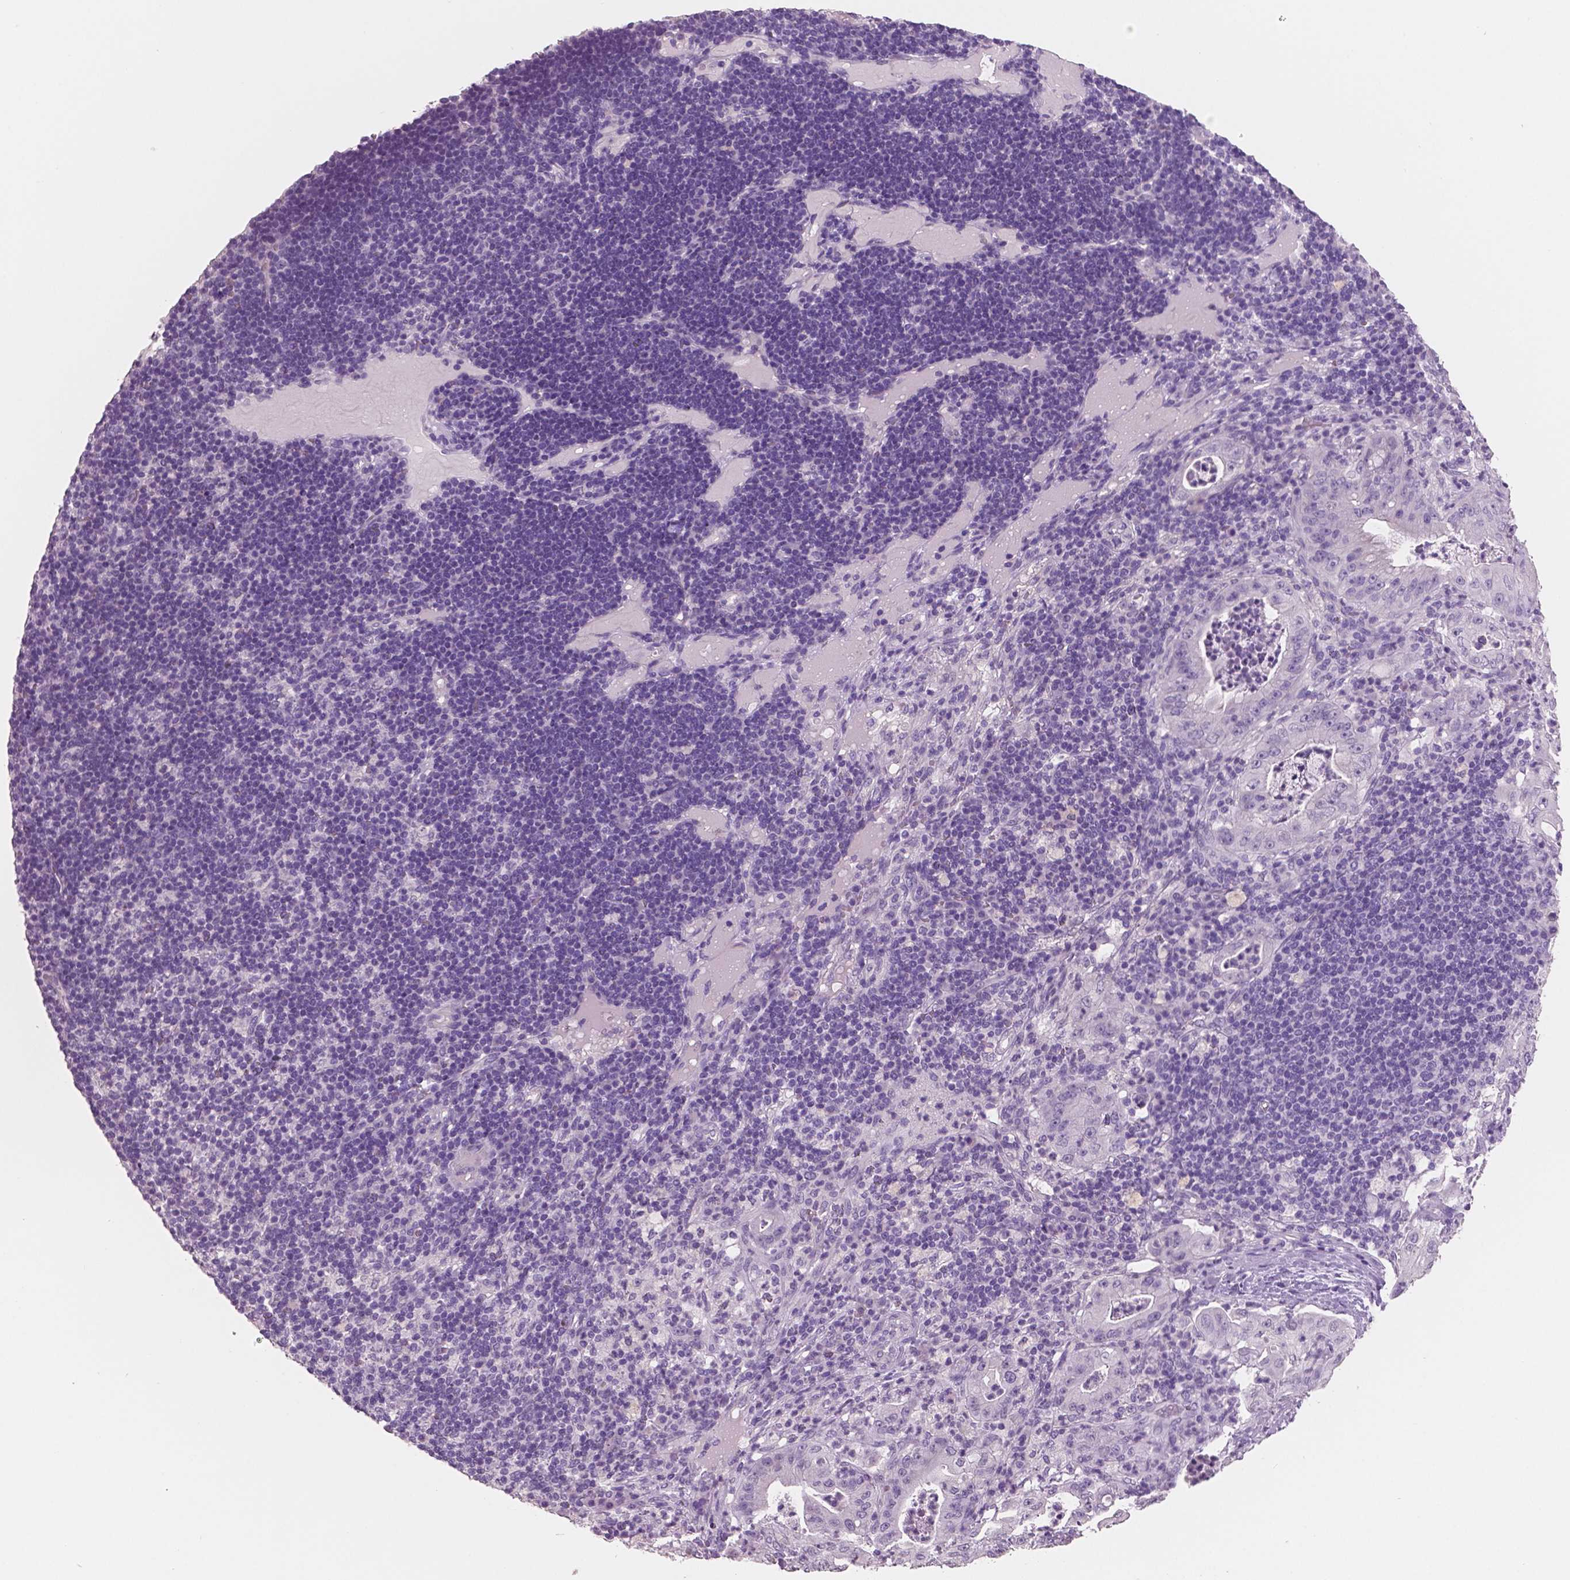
{"staining": {"intensity": "negative", "quantity": "none", "location": "none"}, "tissue": "pancreatic cancer", "cell_type": "Tumor cells", "image_type": "cancer", "snomed": [{"axis": "morphology", "description": "Adenocarcinoma, NOS"}, {"axis": "topography", "description": "Pancreas"}], "caption": "An immunohistochemistry (IHC) histopathology image of pancreatic adenocarcinoma is shown. There is no staining in tumor cells of pancreatic adenocarcinoma.", "gene": "NECAB2", "patient": {"sex": "male", "age": 71}}